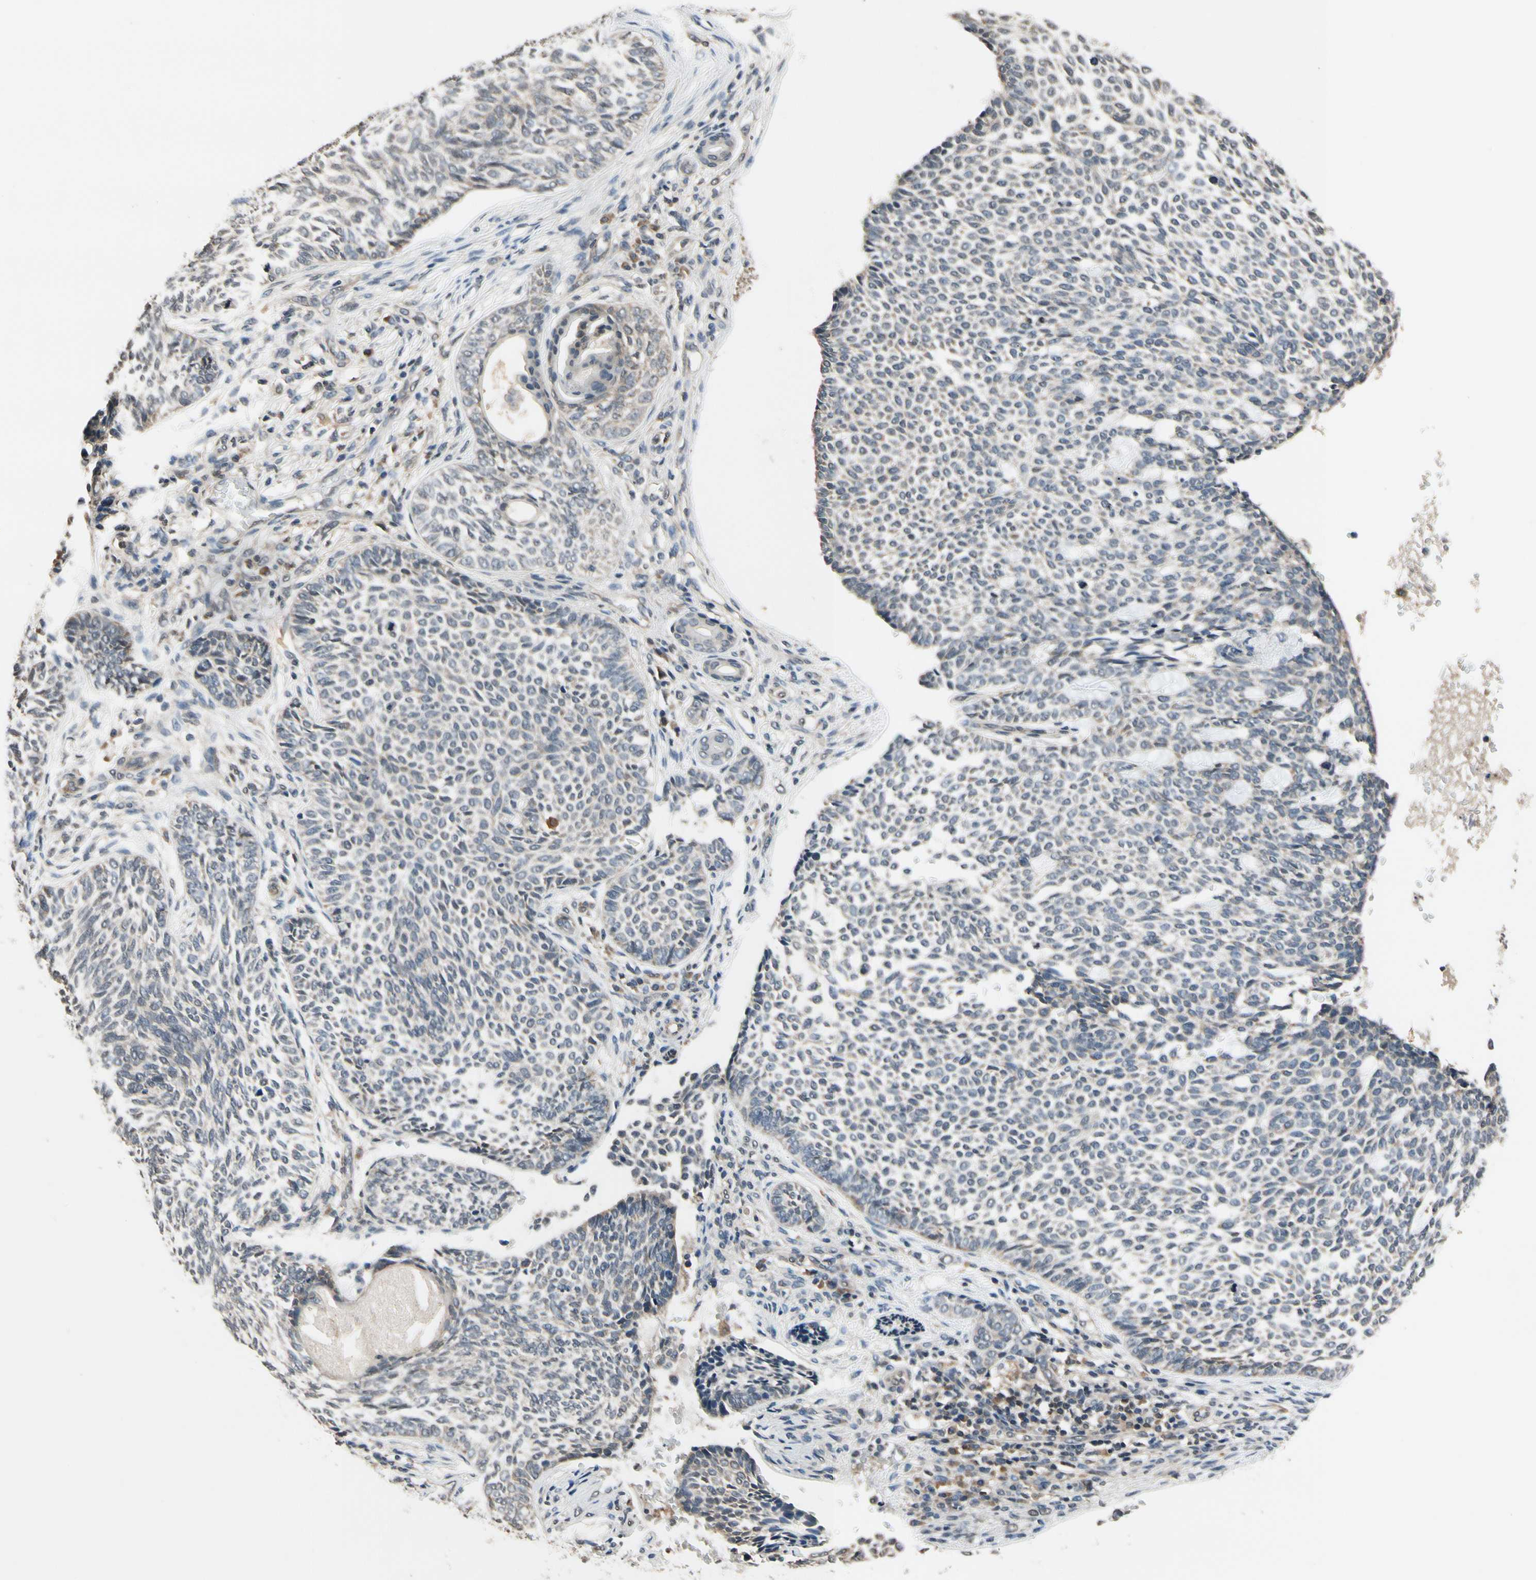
{"staining": {"intensity": "weak", "quantity": ">75%", "location": "cytoplasmic/membranous"}, "tissue": "skin cancer", "cell_type": "Tumor cells", "image_type": "cancer", "snomed": [{"axis": "morphology", "description": "Basal cell carcinoma"}, {"axis": "topography", "description": "Skin"}], "caption": "Tumor cells exhibit weak cytoplasmic/membranous expression in approximately >75% of cells in skin basal cell carcinoma.", "gene": "GCLC", "patient": {"sex": "male", "age": 87}}